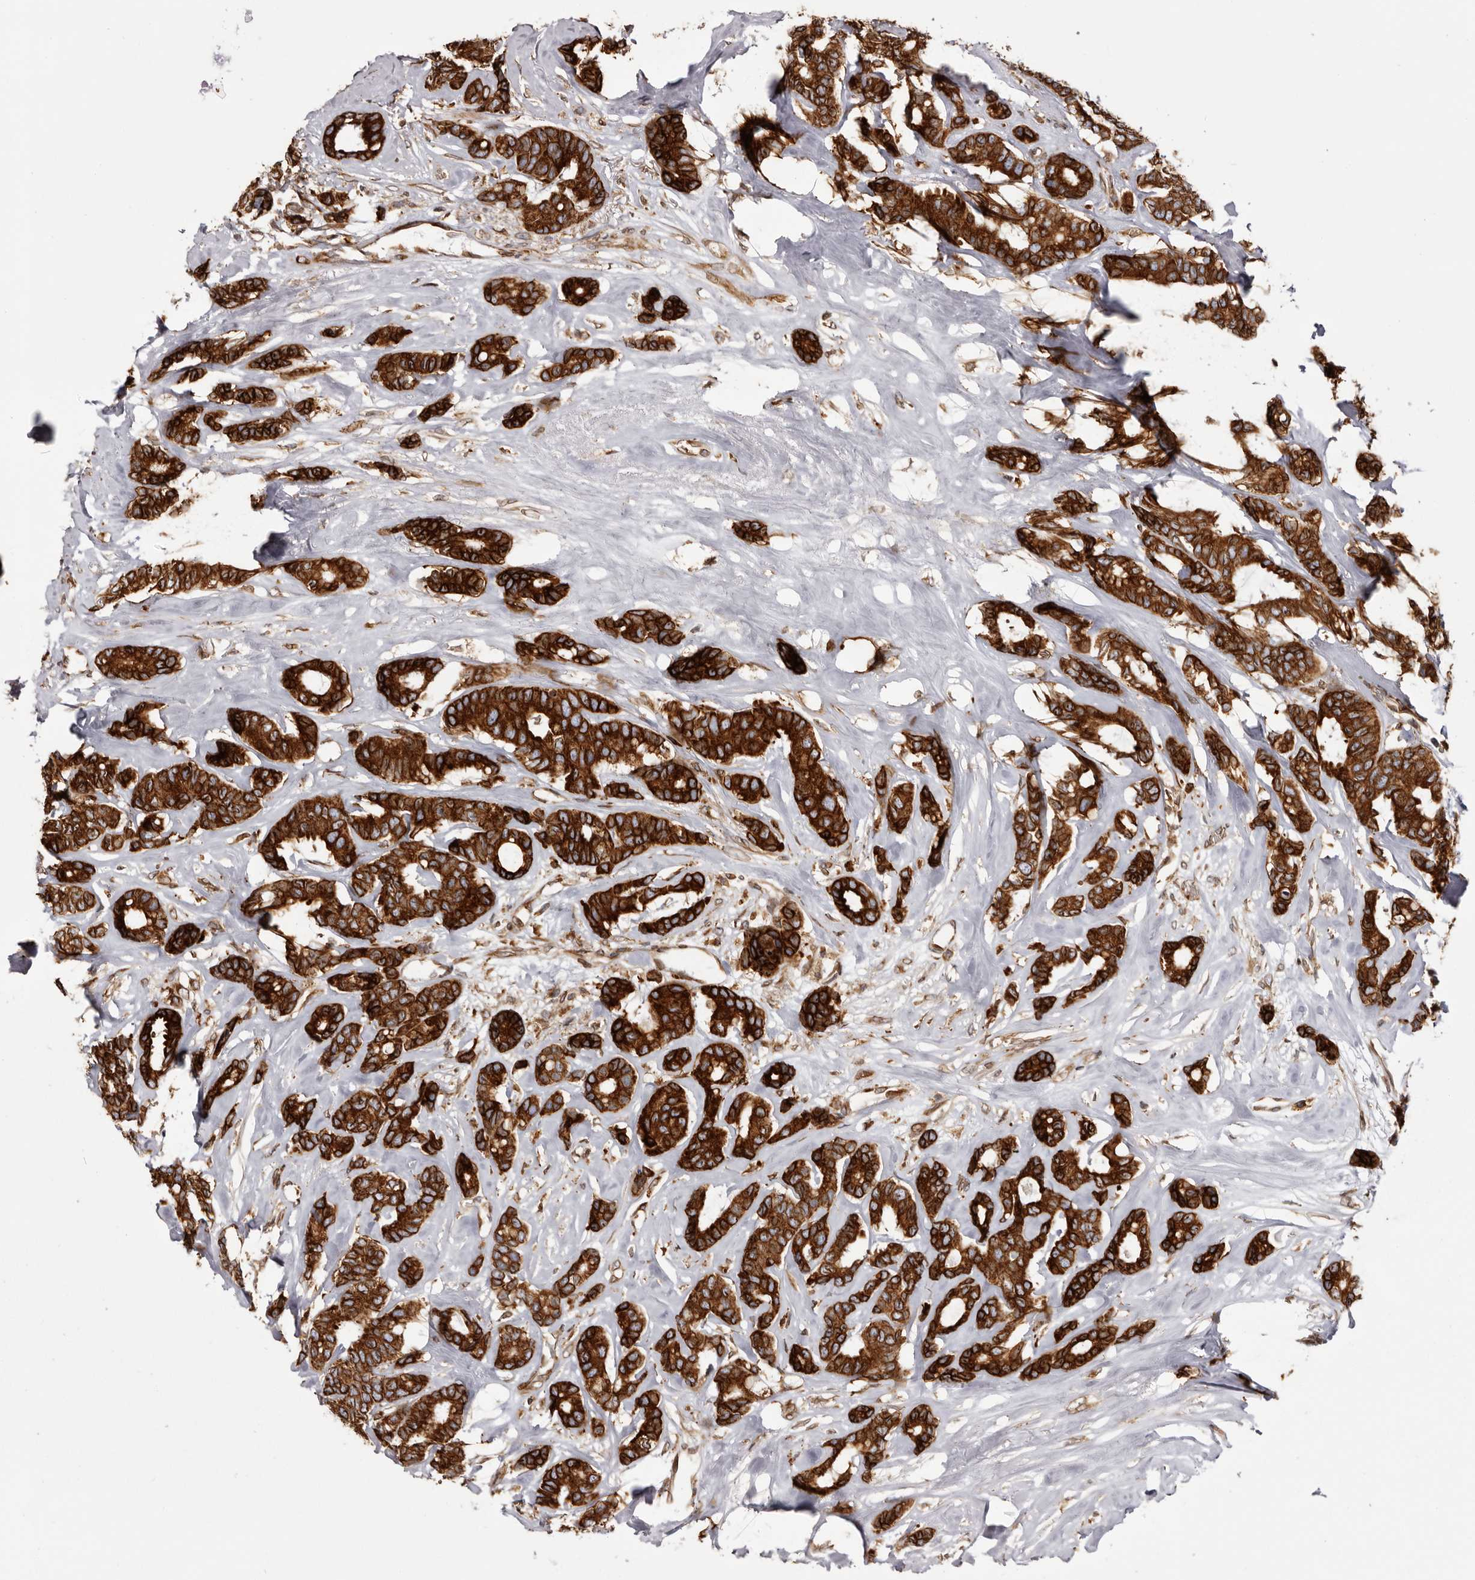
{"staining": {"intensity": "strong", "quantity": ">75%", "location": "cytoplasmic/membranous"}, "tissue": "breast cancer", "cell_type": "Tumor cells", "image_type": "cancer", "snomed": [{"axis": "morphology", "description": "Duct carcinoma"}, {"axis": "topography", "description": "Breast"}], "caption": "A high-resolution photomicrograph shows IHC staining of breast cancer, which shows strong cytoplasmic/membranous positivity in about >75% of tumor cells.", "gene": "C4orf3", "patient": {"sex": "female", "age": 87}}